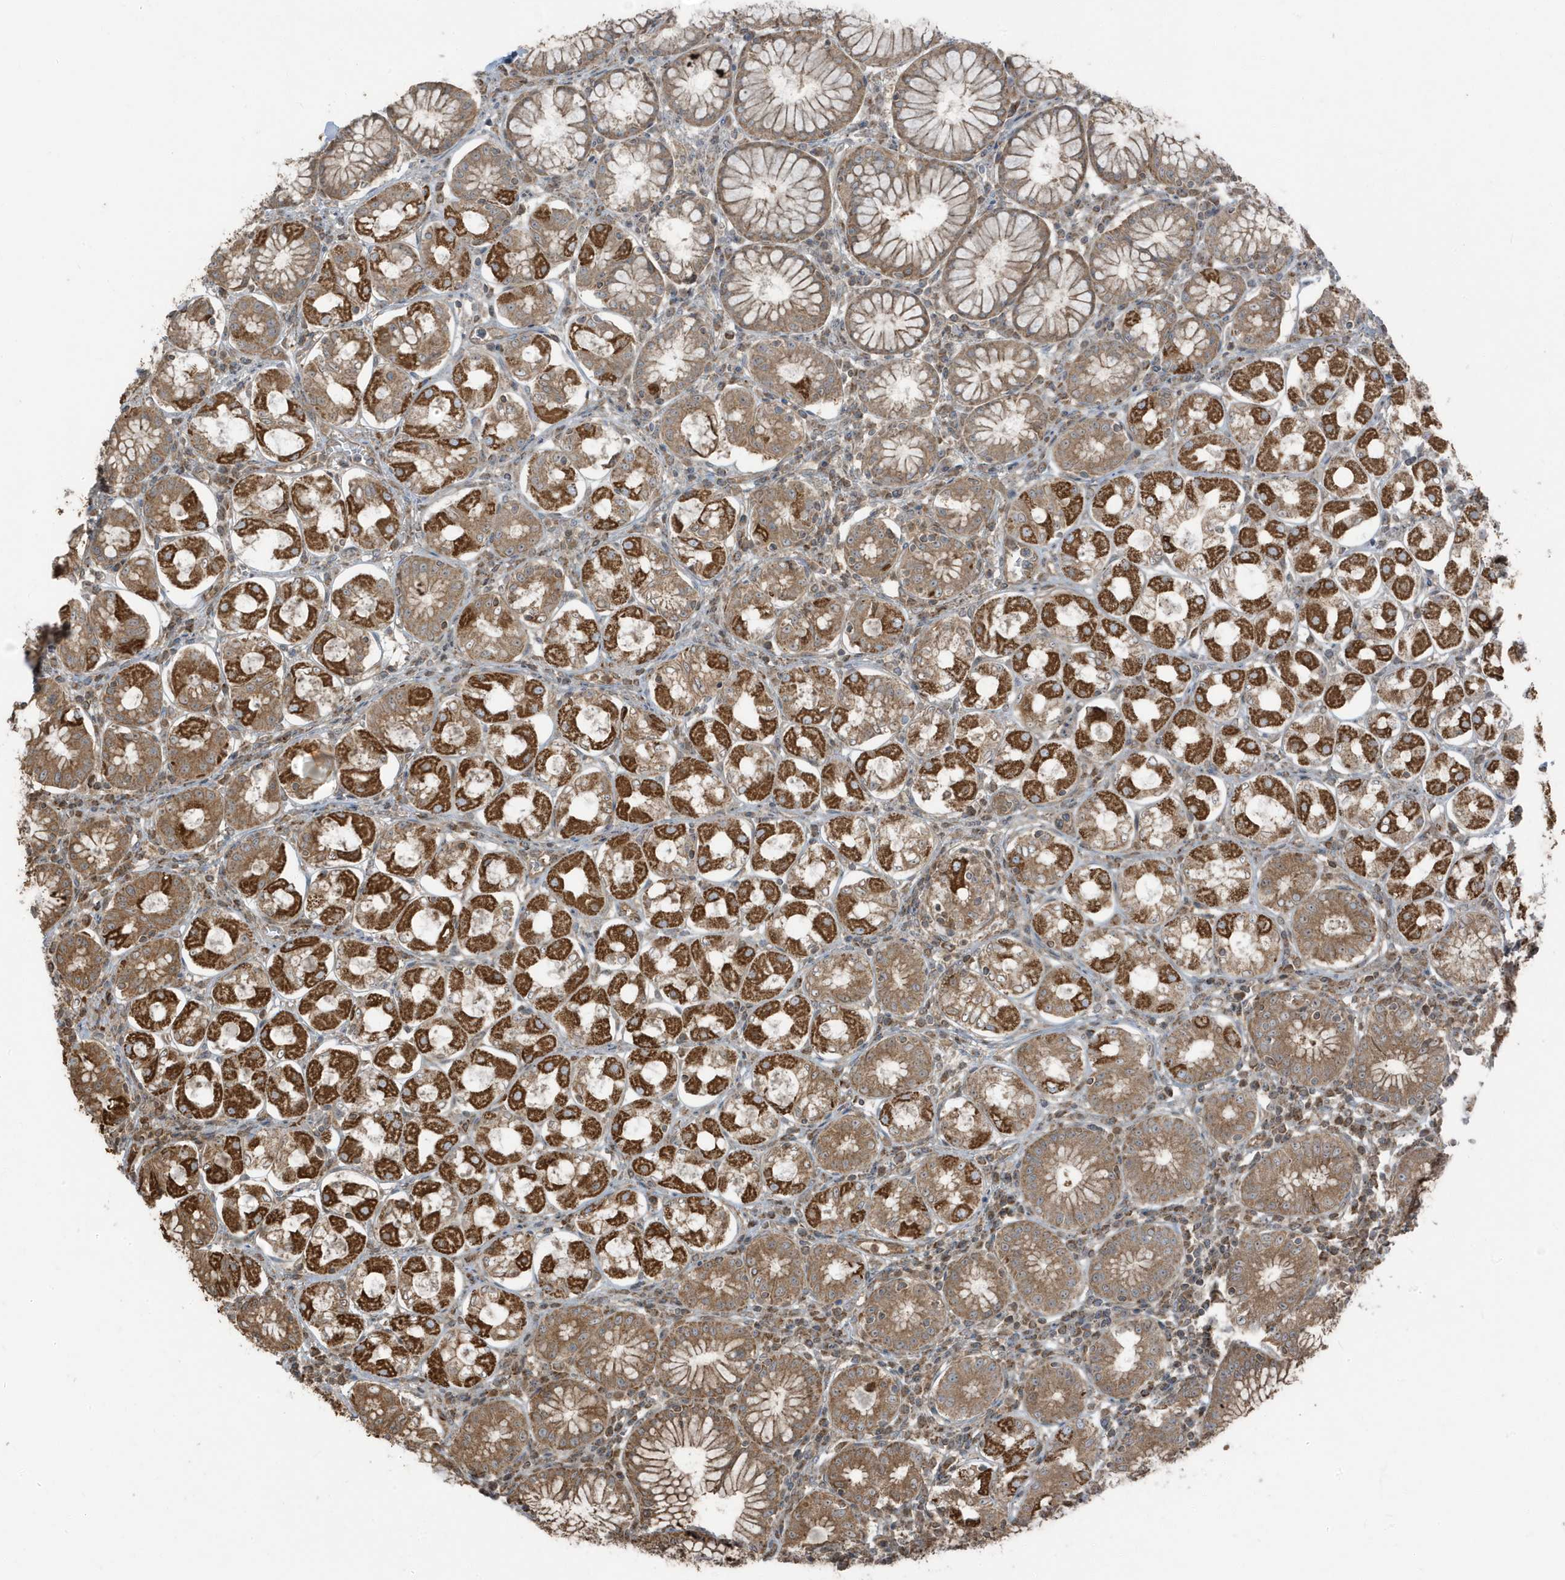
{"staining": {"intensity": "strong", "quantity": ">75%", "location": "cytoplasmic/membranous"}, "tissue": "stomach", "cell_type": "Glandular cells", "image_type": "normal", "snomed": [{"axis": "morphology", "description": "Normal tissue, NOS"}, {"axis": "topography", "description": "Stomach, lower"}], "caption": "Immunohistochemical staining of normal human stomach exhibits high levels of strong cytoplasmic/membranous staining in about >75% of glandular cells.", "gene": "AZI2", "patient": {"sex": "female", "age": 56}}